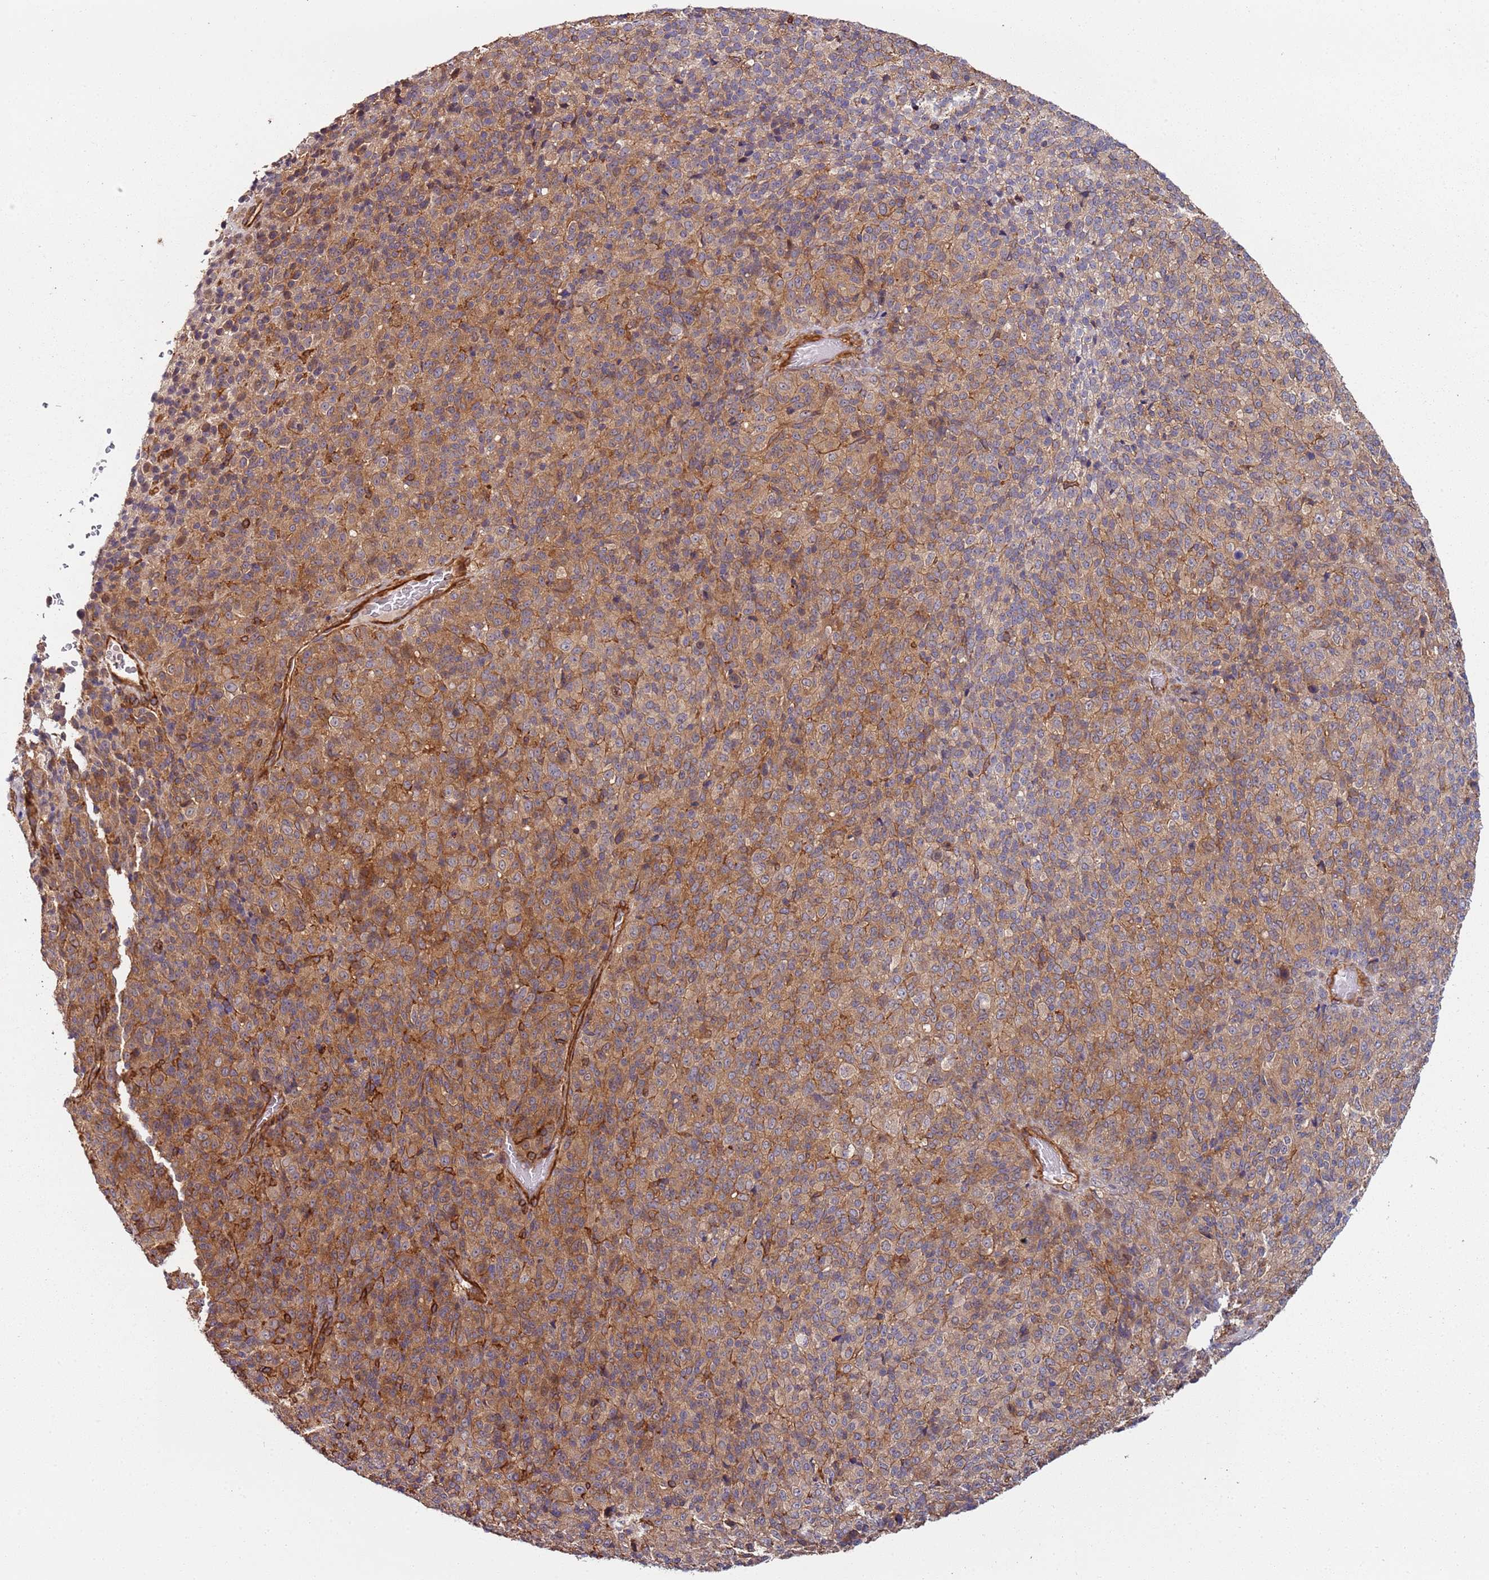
{"staining": {"intensity": "moderate", "quantity": ">75%", "location": "cytoplasmic/membranous"}, "tissue": "melanoma", "cell_type": "Tumor cells", "image_type": "cancer", "snomed": [{"axis": "morphology", "description": "Malignant melanoma, Metastatic site"}, {"axis": "topography", "description": "Brain"}], "caption": "Malignant melanoma (metastatic site) tissue exhibits moderate cytoplasmic/membranous expression in approximately >75% of tumor cells", "gene": "CYP2U1", "patient": {"sex": "female", "age": 56}}